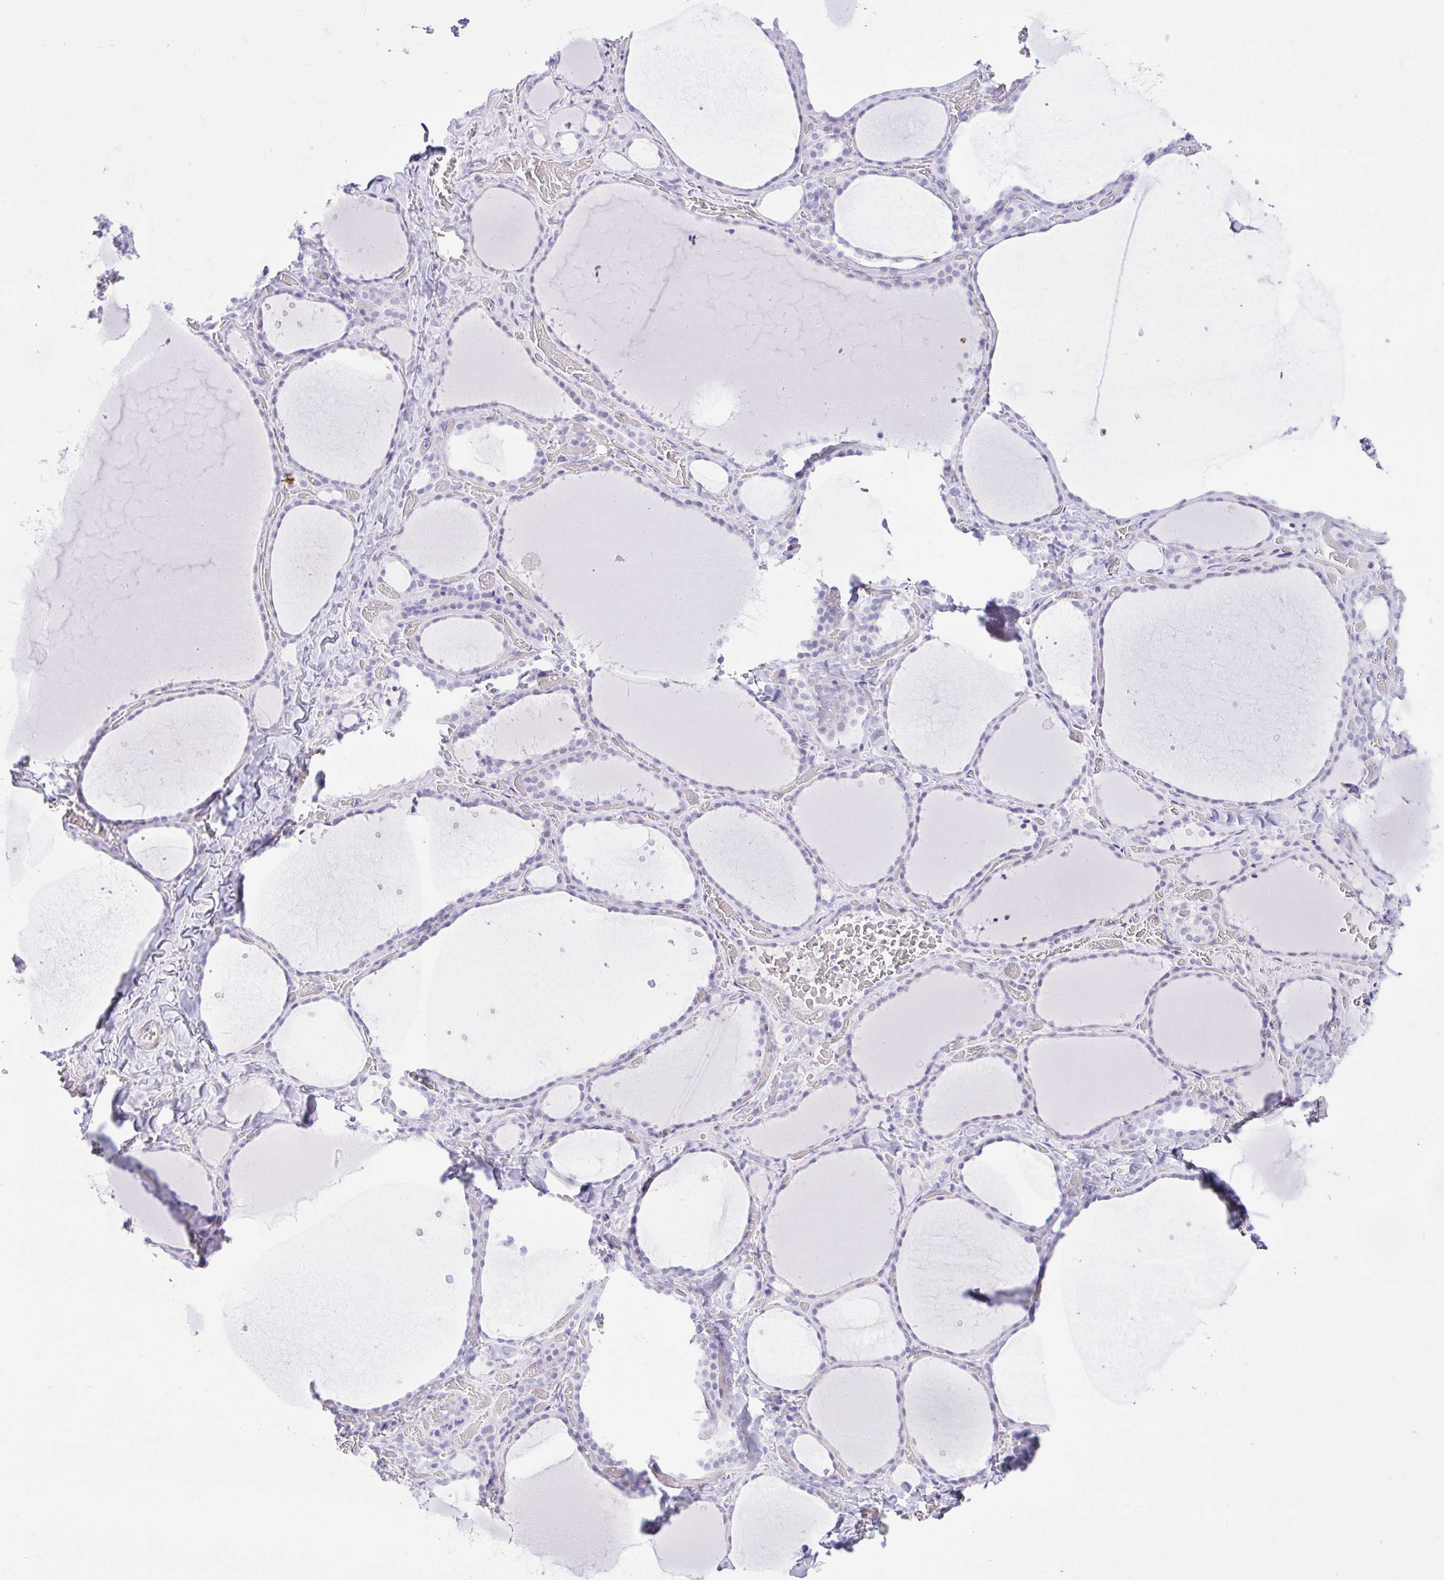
{"staining": {"intensity": "negative", "quantity": "none", "location": "none"}, "tissue": "thyroid gland", "cell_type": "Glandular cells", "image_type": "normal", "snomed": [{"axis": "morphology", "description": "Normal tissue, NOS"}, {"axis": "topography", "description": "Thyroid gland"}], "caption": "High power microscopy histopathology image of an immunohistochemistry (IHC) micrograph of normal thyroid gland, revealing no significant positivity in glandular cells.", "gene": "REEP1", "patient": {"sex": "female", "age": 36}}